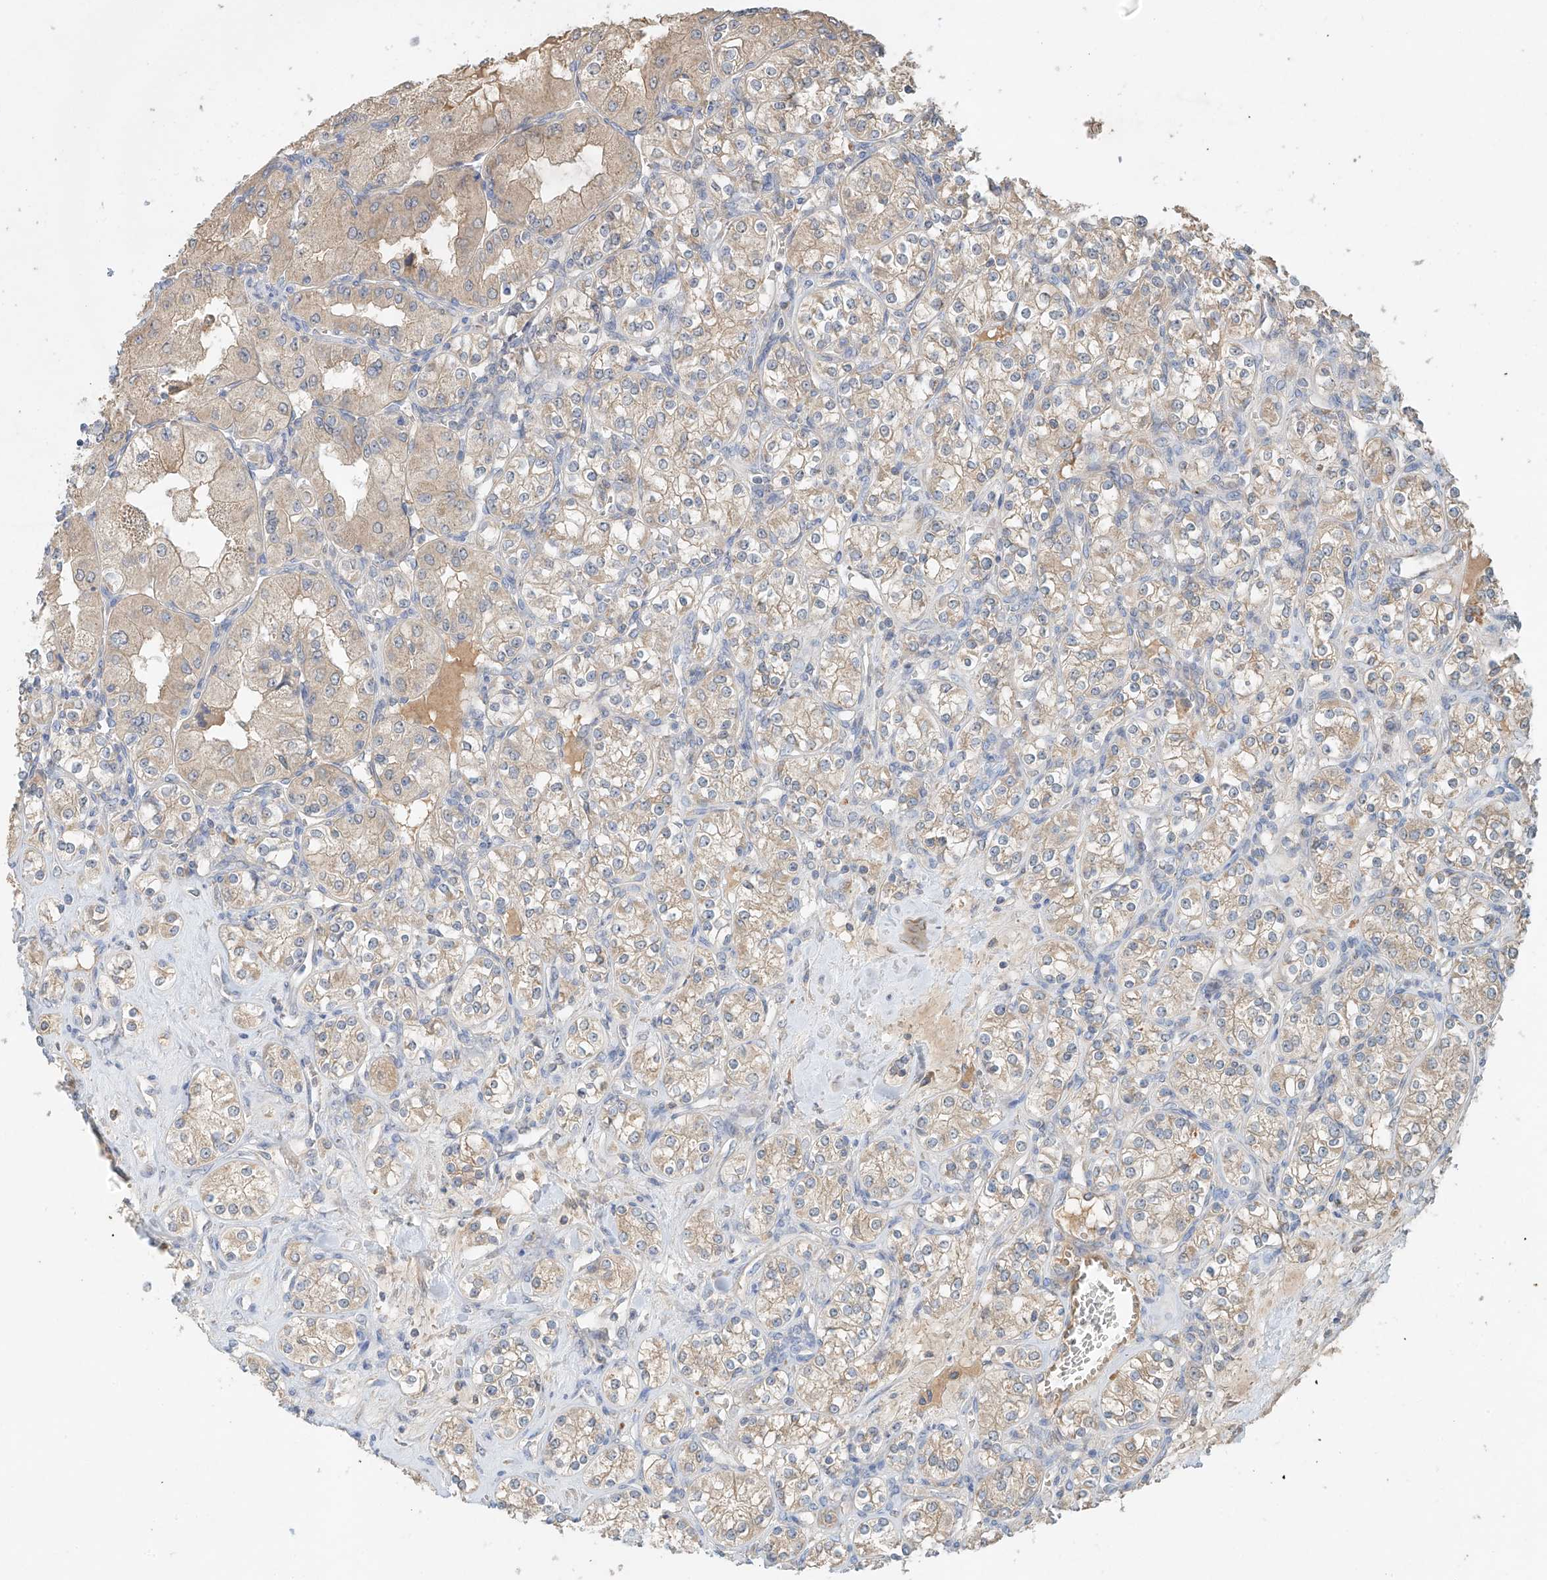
{"staining": {"intensity": "weak", "quantity": "25%-75%", "location": "cytoplasmic/membranous"}, "tissue": "renal cancer", "cell_type": "Tumor cells", "image_type": "cancer", "snomed": [{"axis": "morphology", "description": "Adenocarcinoma, NOS"}, {"axis": "topography", "description": "Kidney"}], "caption": "An immunohistochemistry histopathology image of neoplastic tissue is shown. Protein staining in brown shows weak cytoplasmic/membranous positivity in renal adenocarcinoma within tumor cells.", "gene": "GNB1L", "patient": {"sex": "male", "age": 77}}